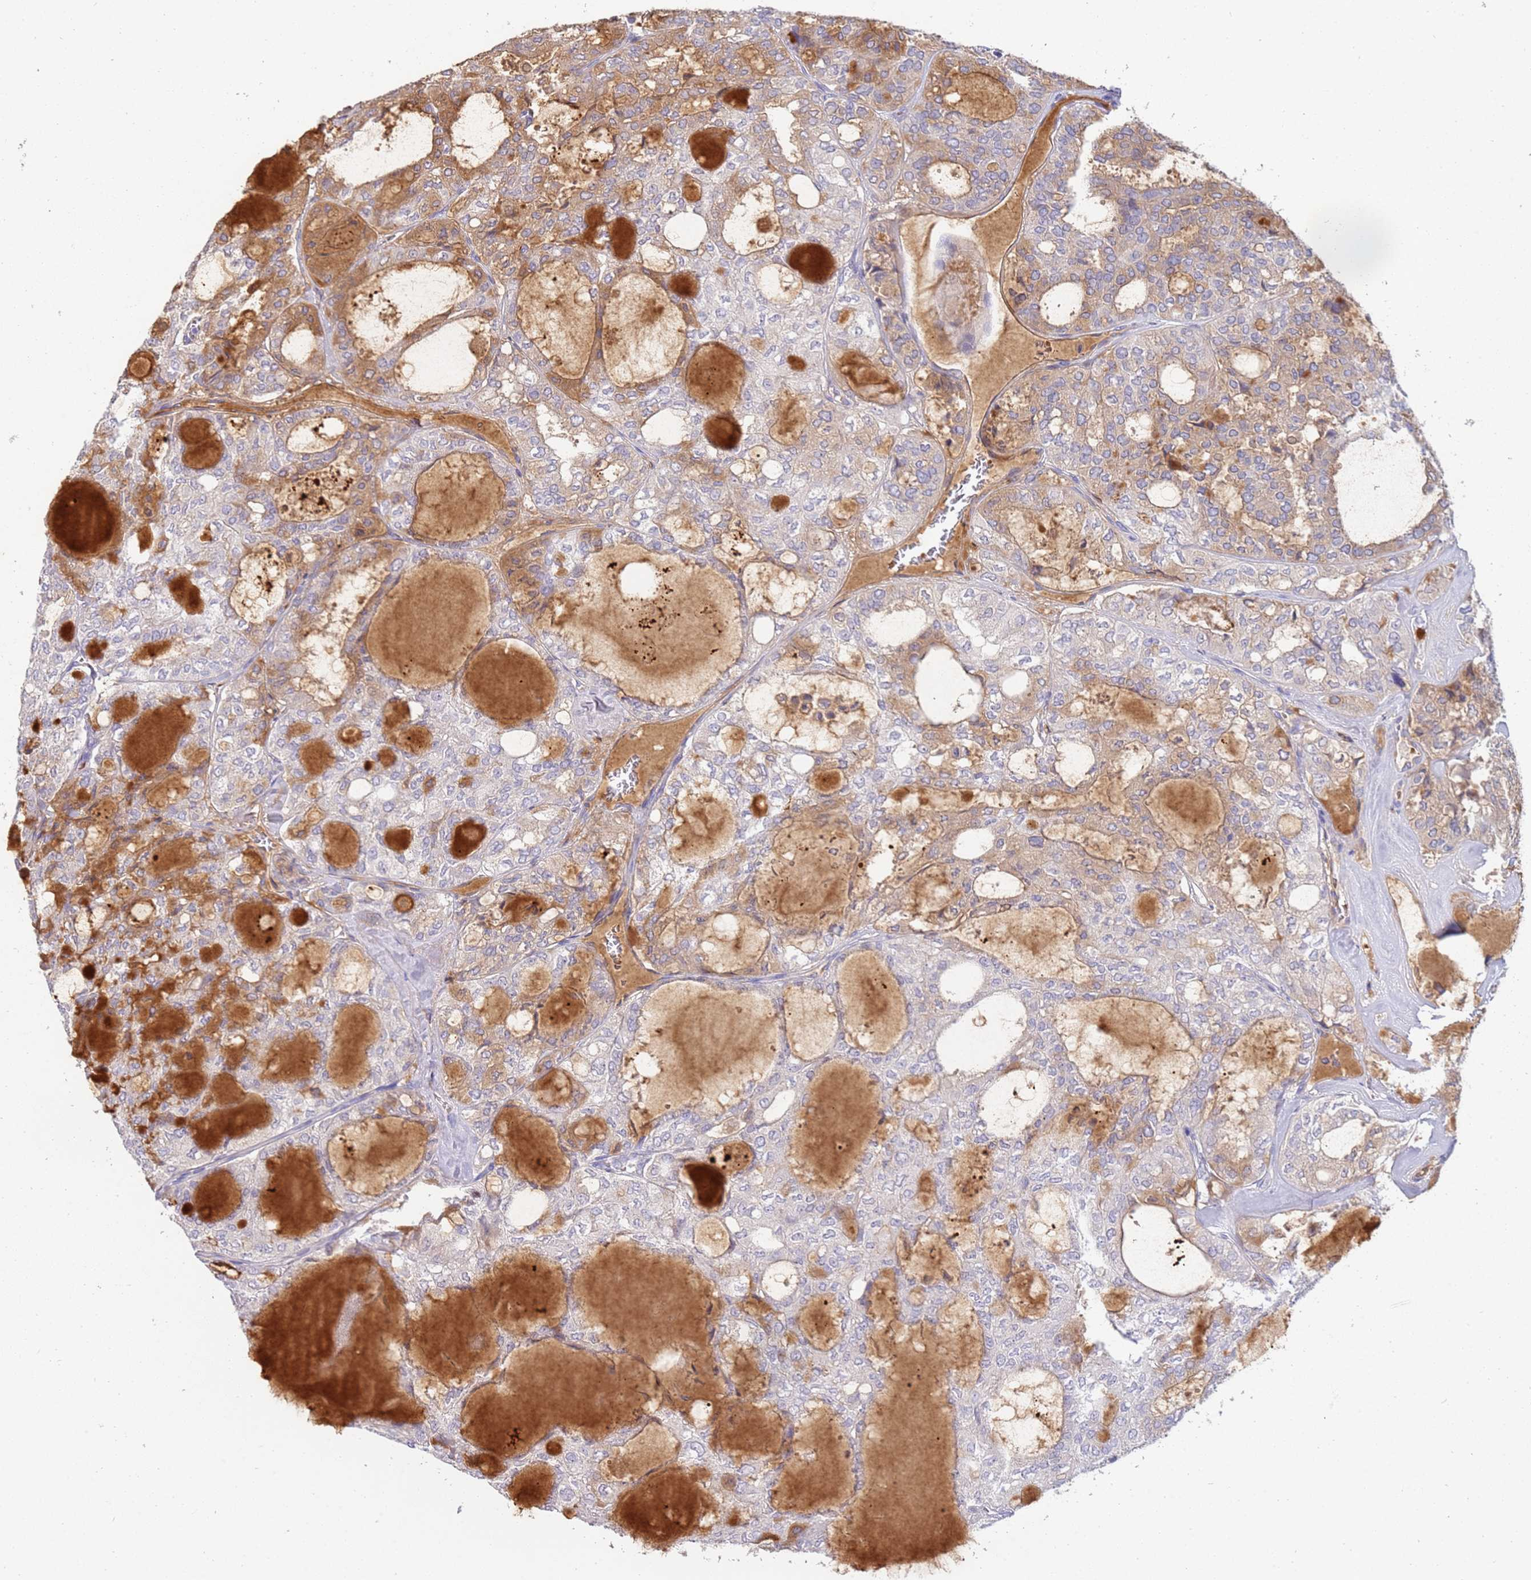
{"staining": {"intensity": "moderate", "quantity": "<25%", "location": "cytoplasmic/membranous"}, "tissue": "thyroid cancer", "cell_type": "Tumor cells", "image_type": "cancer", "snomed": [{"axis": "morphology", "description": "Follicular adenoma carcinoma, NOS"}, {"axis": "topography", "description": "Thyroid gland"}], "caption": "Human thyroid cancer (follicular adenoma carcinoma) stained with a protein marker reveals moderate staining in tumor cells.", "gene": "NMUR2", "patient": {"sex": "male", "age": 75}}